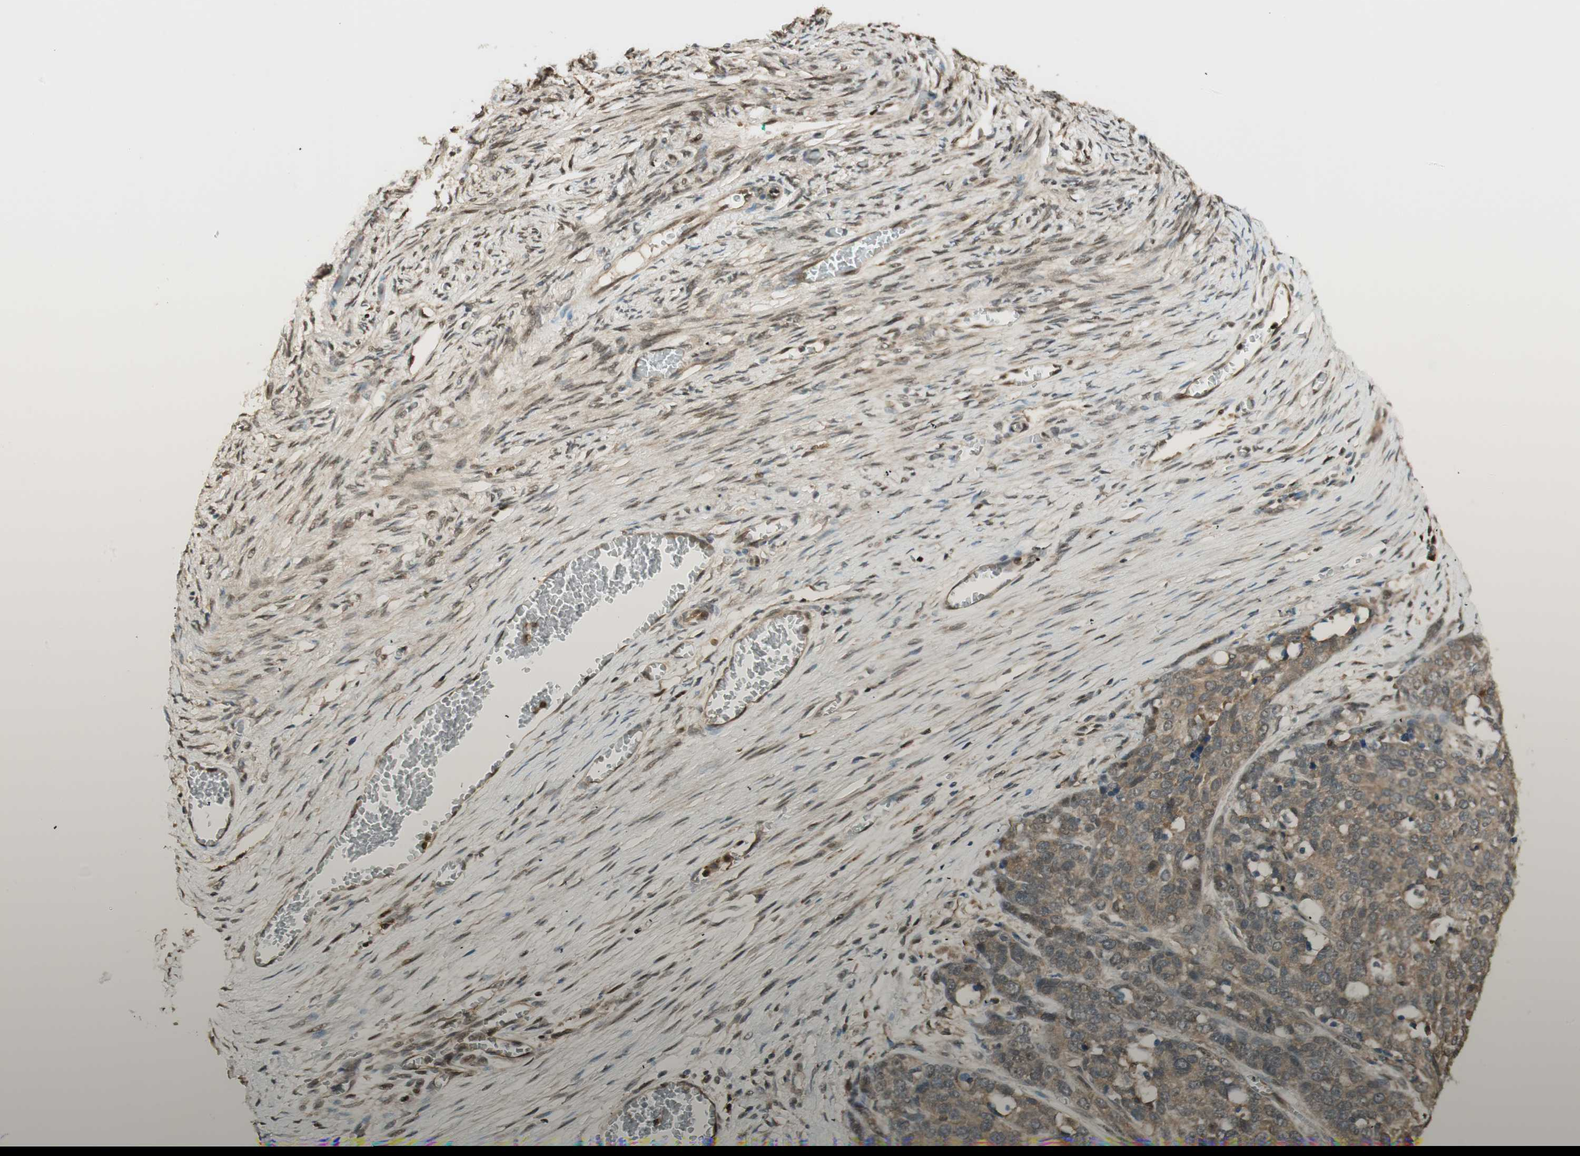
{"staining": {"intensity": "moderate", "quantity": ">75%", "location": "cytoplasmic/membranous"}, "tissue": "ovarian cancer", "cell_type": "Tumor cells", "image_type": "cancer", "snomed": [{"axis": "morphology", "description": "Cystadenocarcinoma, serous, NOS"}, {"axis": "topography", "description": "Ovary"}], "caption": "Protein expression analysis of human ovarian serous cystadenocarcinoma reveals moderate cytoplasmic/membranous staining in about >75% of tumor cells.", "gene": "ZNF443", "patient": {"sex": "female", "age": 44}}